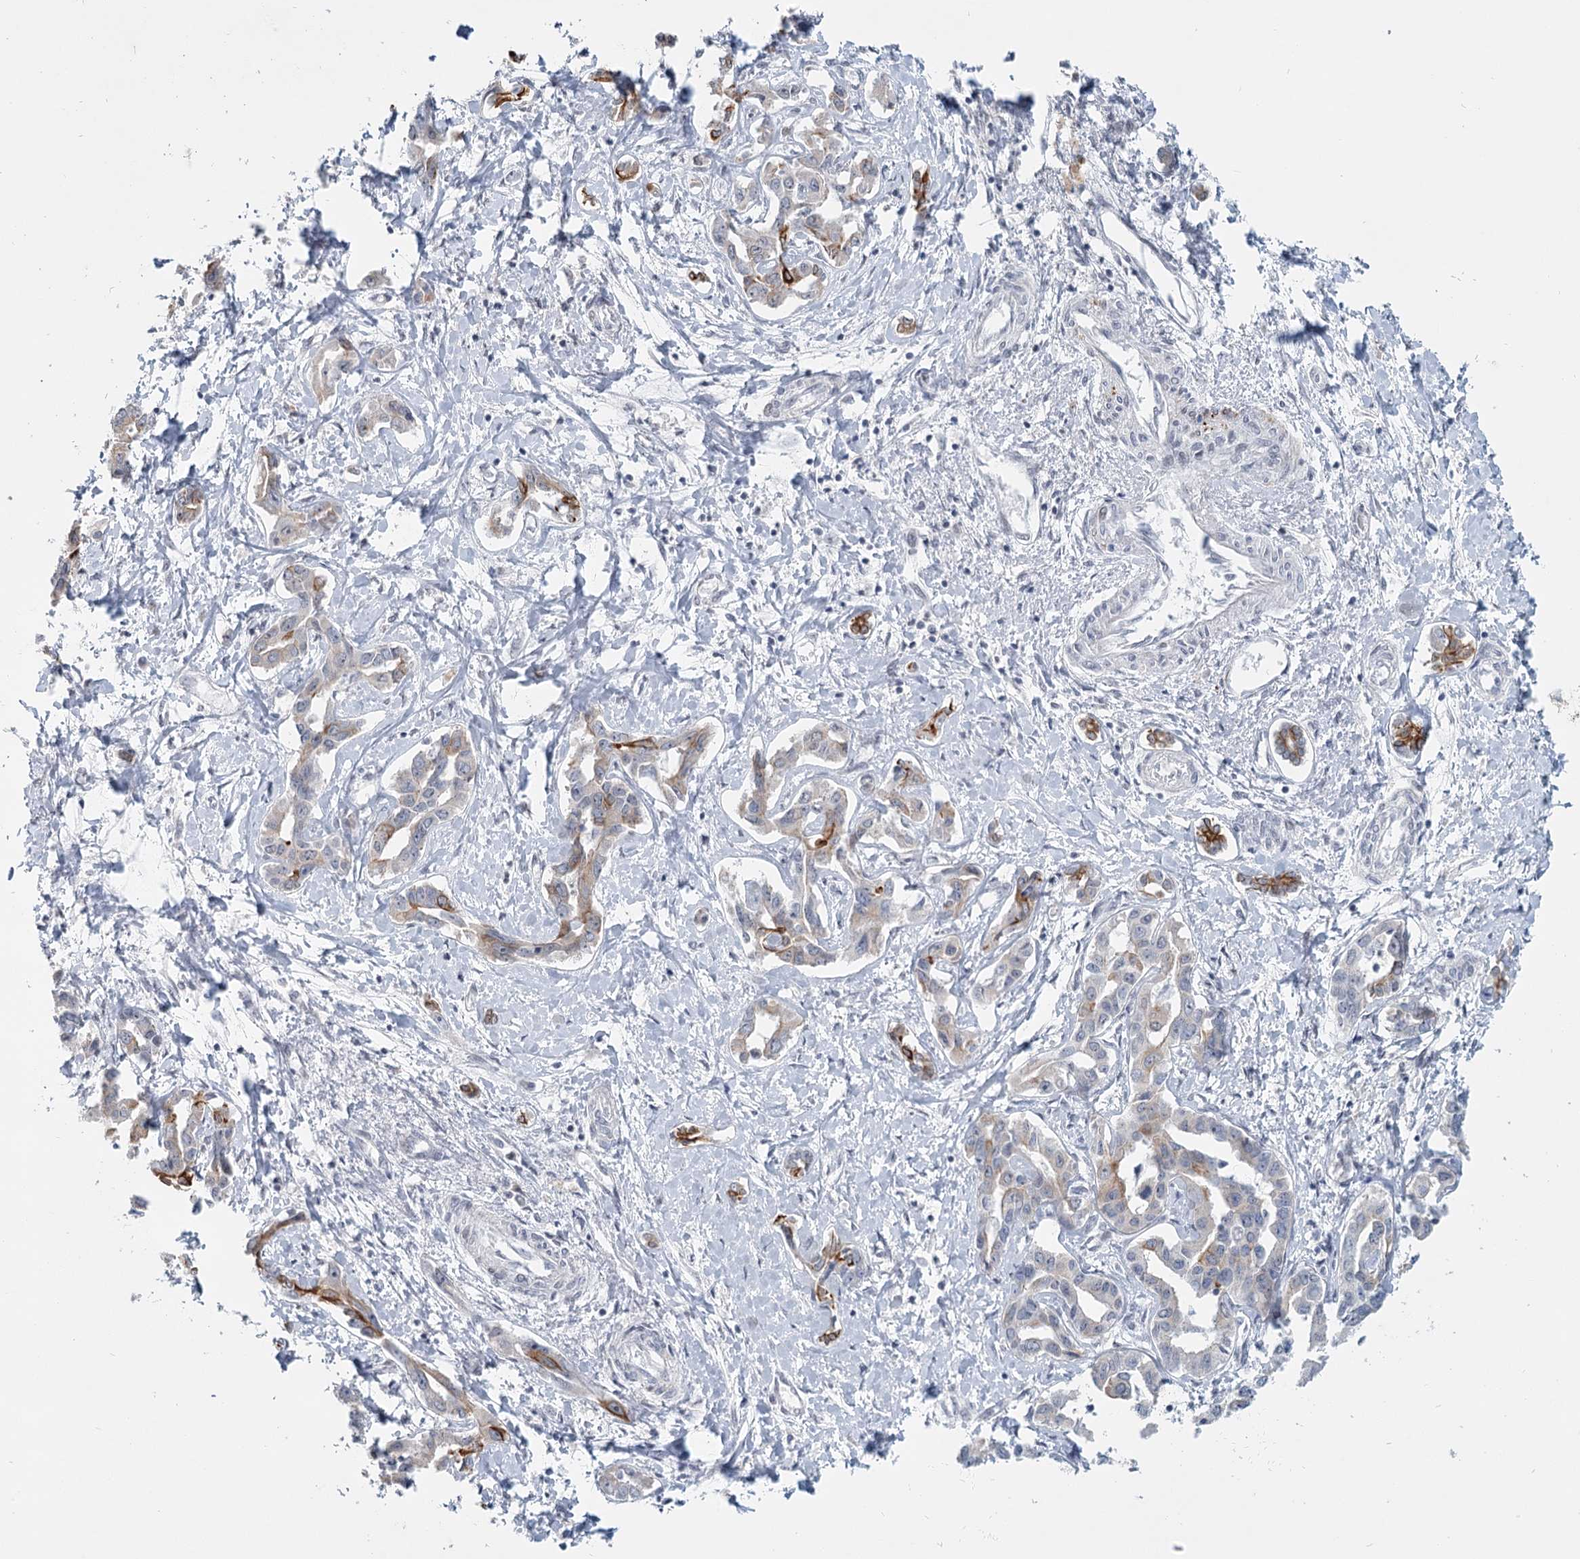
{"staining": {"intensity": "negative", "quantity": "none", "location": "none"}, "tissue": "liver cancer", "cell_type": "Tumor cells", "image_type": "cancer", "snomed": [{"axis": "morphology", "description": "Cholangiocarcinoma"}, {"axis": "topography", "description": "Liver"}], "caption": "IHC photomicrograph of neoplastic tissue: human liver cholangiocarcinoma stained with DAB displays no significant protein staining in tumor cells.", "gene": "TMEM70", "patient": {"sex": "male", "age": 59}}